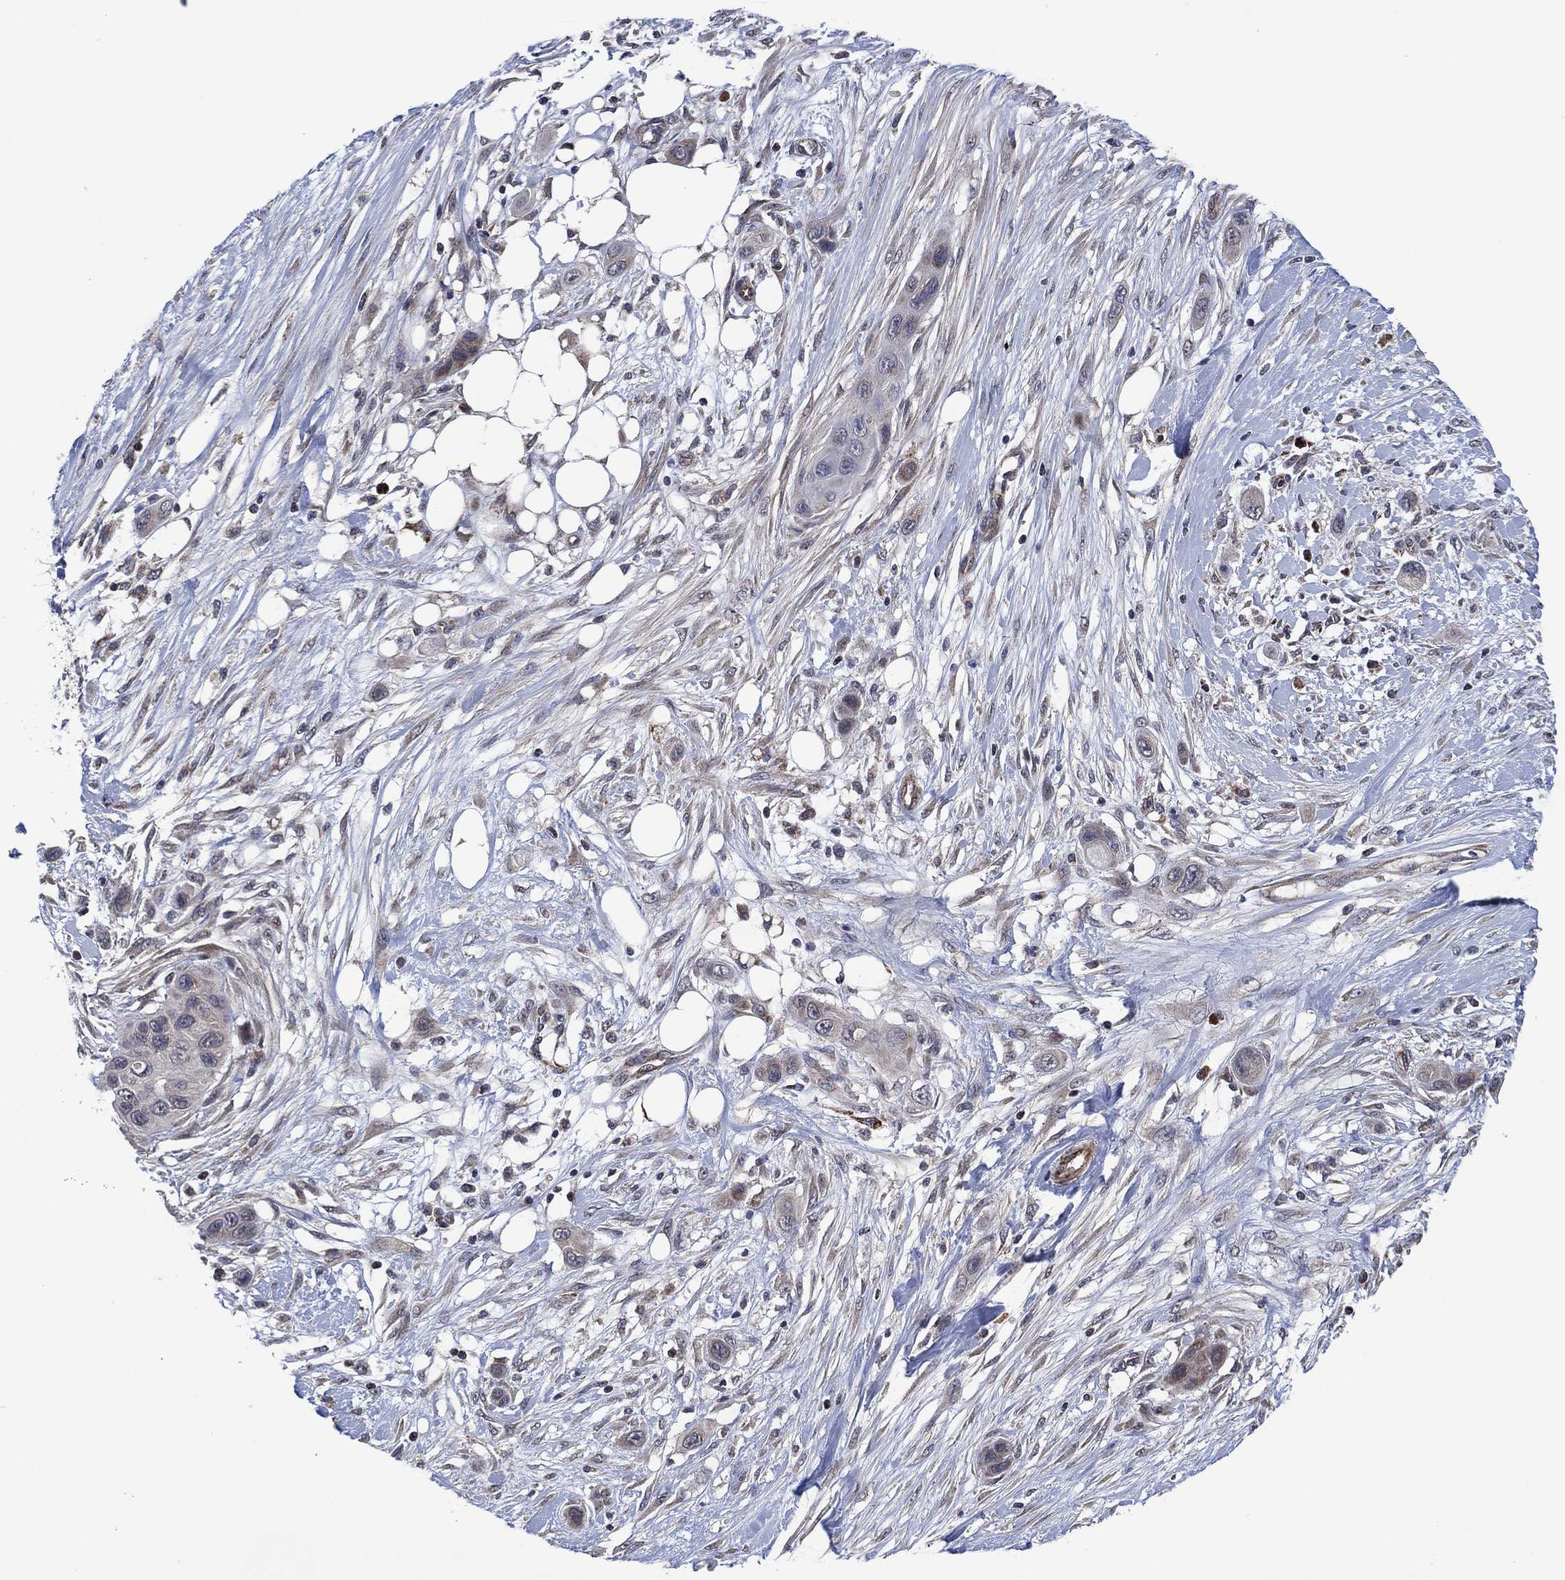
{"staining": {"intensity": "negative", "quantity": "none", "location": "none"}, "tissue": "skin cancer", "cell_type": "Tumor cells", "image_type": "cancer", "snomed": [{"axis": "morphology", "description": "Squamous cell carcinoma, NOS"}, {"axis": "topography", "description": "Skin"}], "caption": "The histopathology image displays no staining of tumor cells in skin squamous cell carcinoma.", "gene": "HTD2", "patient": {"sex": "male", "age": 79}}